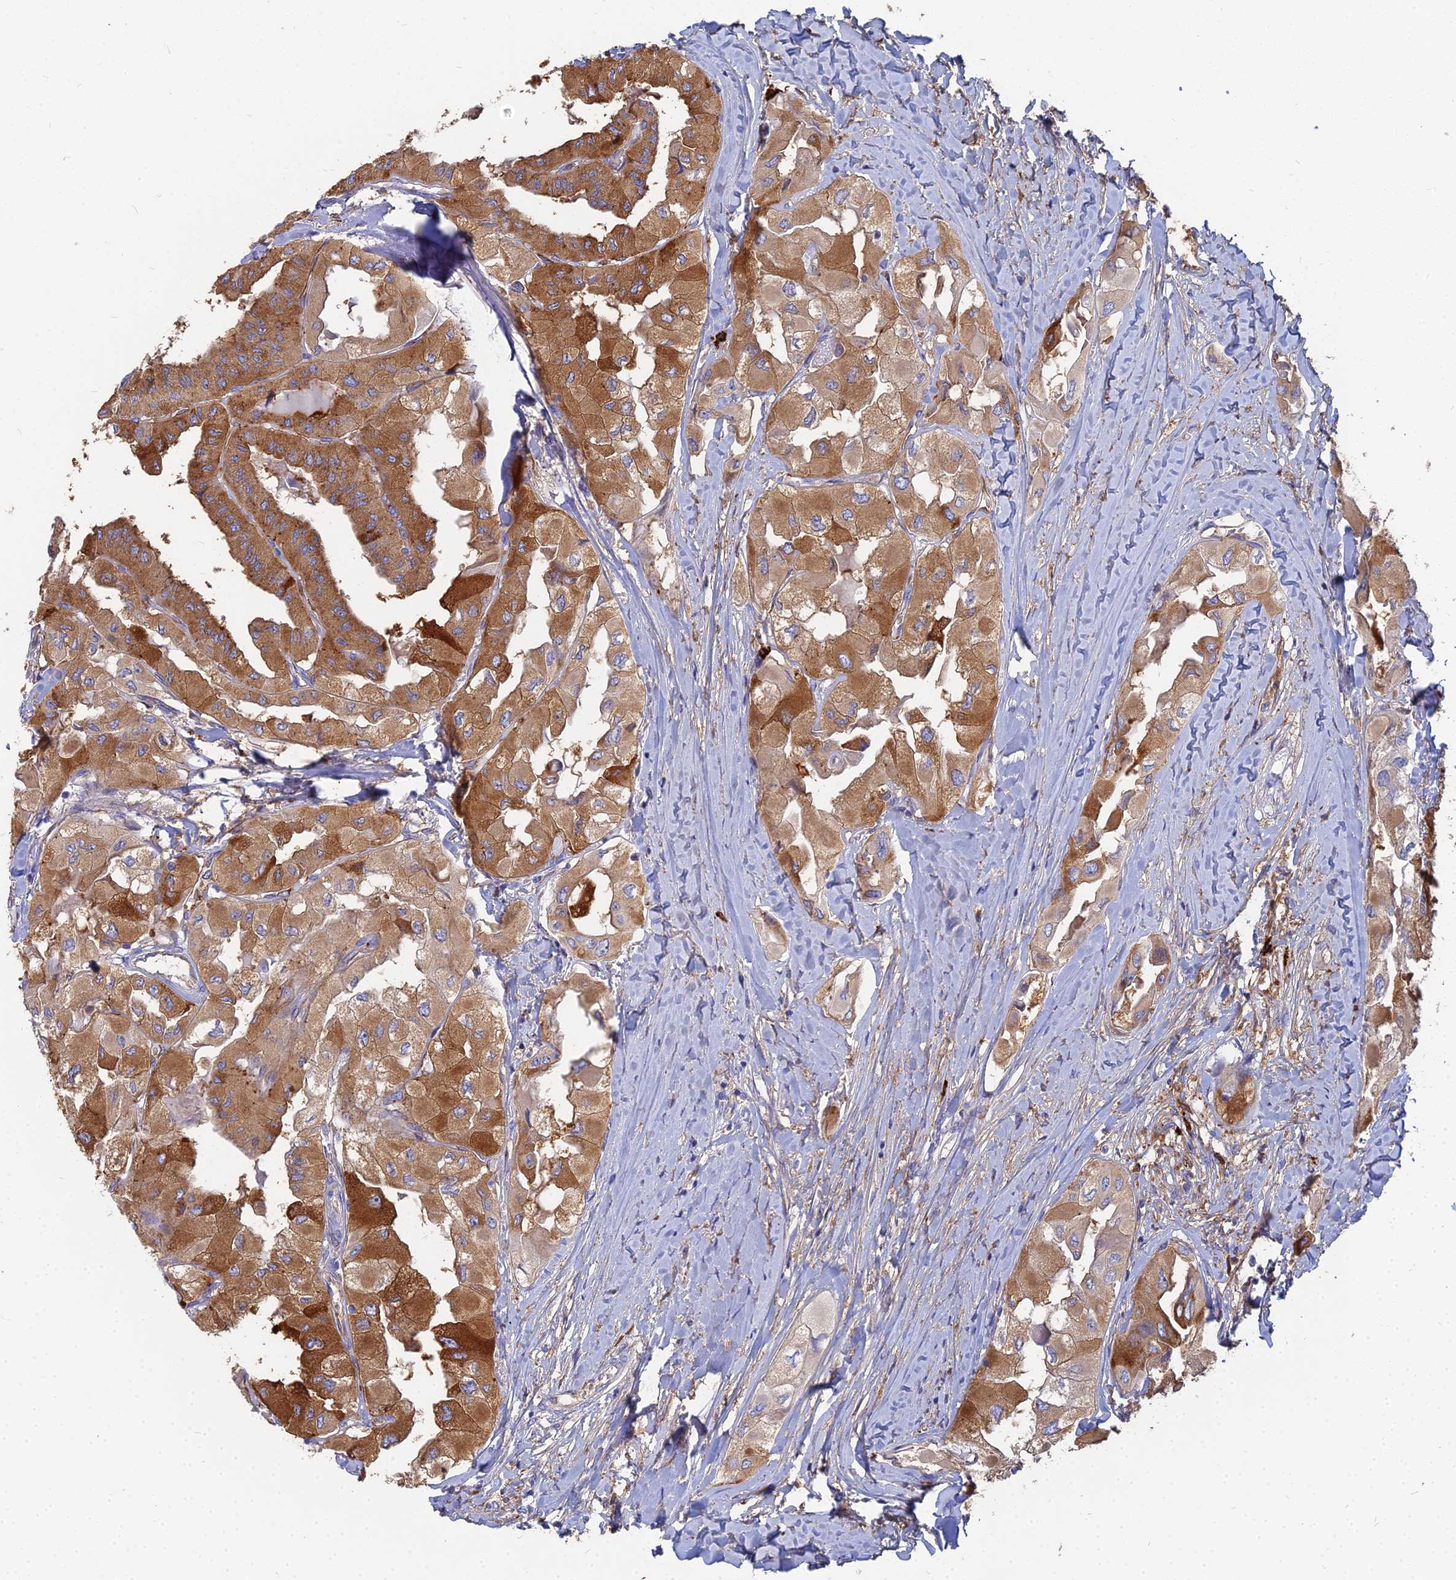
{"staining": {"intensity": "strong", "quantity": ">75%", "location": "cytoplasmic/membranous"}, "tissue": "thyroid cancer", "cell_type": "Tumor cells", "image_type": "cancer", "snomed": [{"axis": "morphology", "description": "Normal tissue, NOS"}, {"axis": "morphology", "description": "Papillary adenocarcinoma, NOS"}, {"axis": "topography", "description": "Thyroid gland"}], "caption": "IHC (DAB) staining of human papillary adenocarcinoma (thyroid) demonstrates strong cytoplasmic/membranous protein positivity in approximately >75% of tumor cells. (brown staining indicates protein expression, while blue staining denotes nuclei).", "gene": "VAT1", "patient": {"sex": "female", "age": 59}}